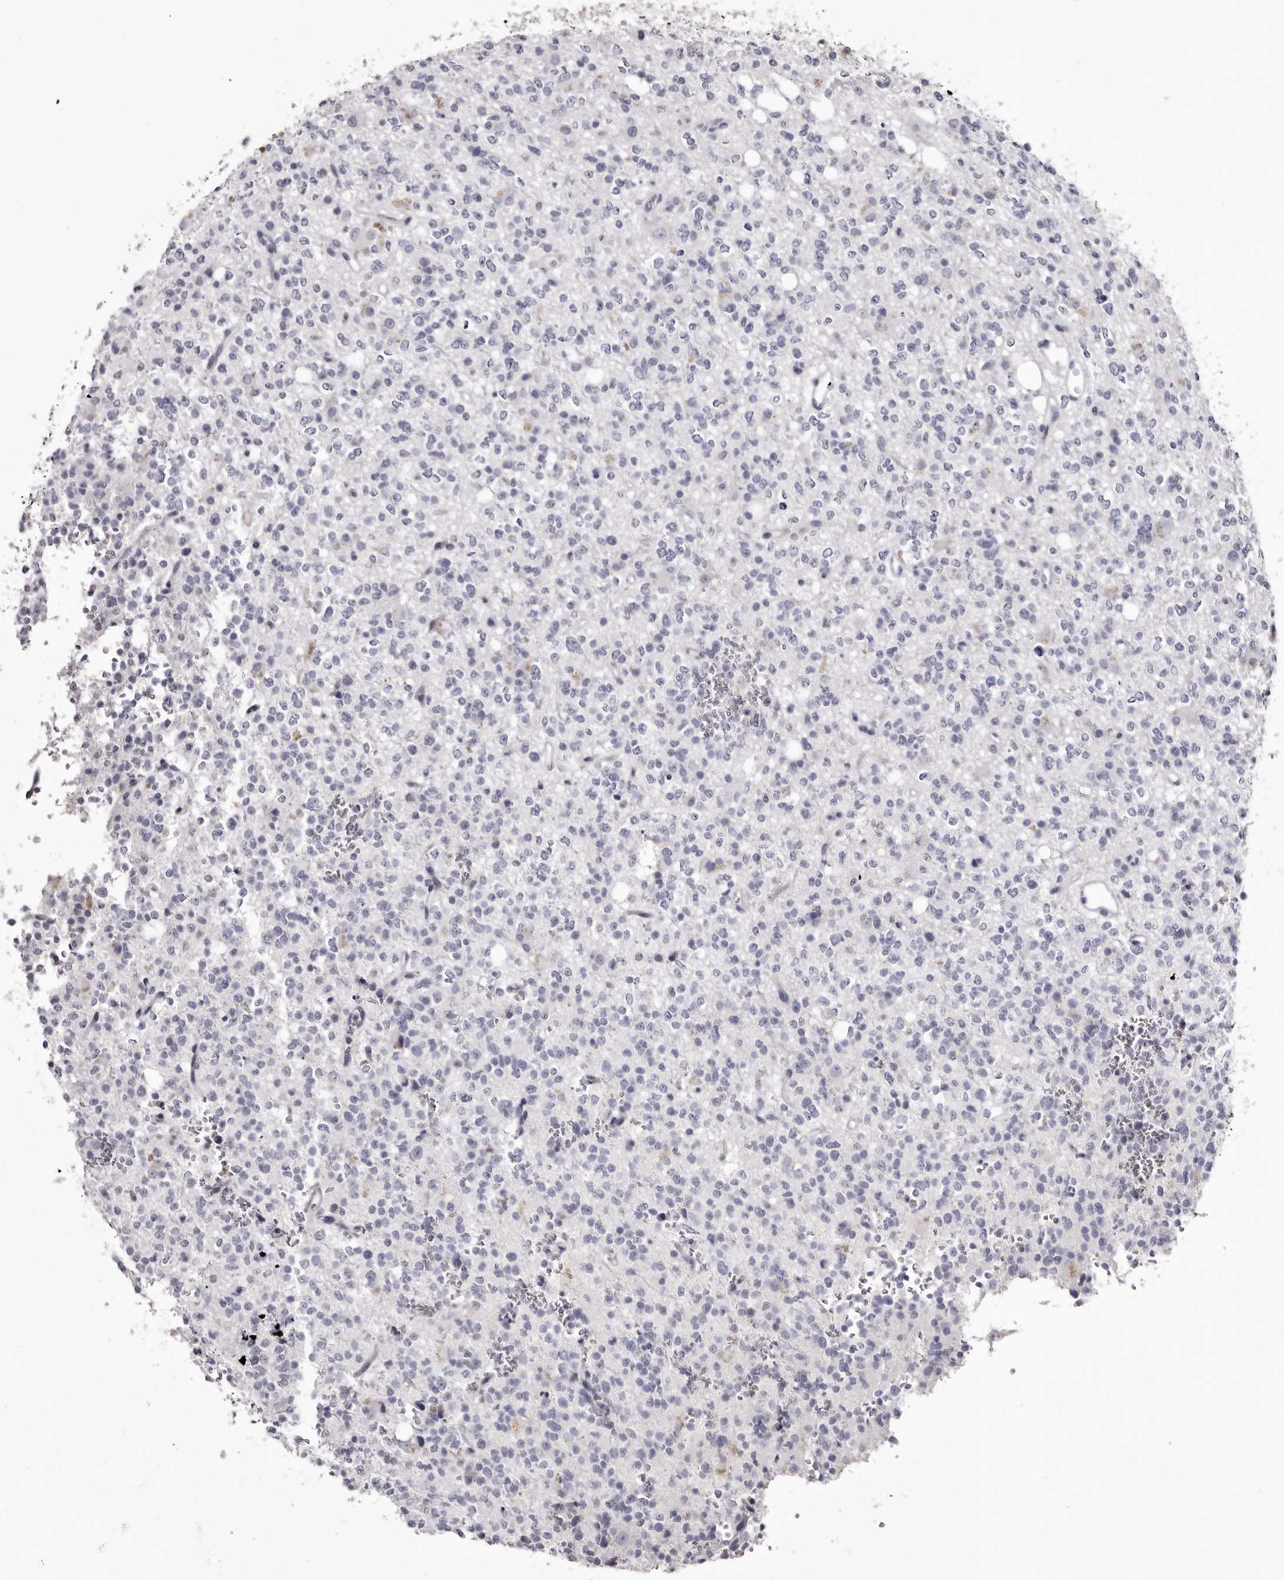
{"staining": {"intensity": "negative", "quantity": "none", "location": "none"}, "tissue": "glioma", "cell_type": "Tumor cells", "image_type": "cancer", "snomed": [{"axis": "morphology", "description": "Glioma, malignant, High grade"}, {"axis": "topography", "description": "Brain"}], "caption": "The IHC histopathology image has no significant expression in tumor cells of glioma tissue.", "gene": "CA6", "patient": {"sex": "female", "age": 62}}